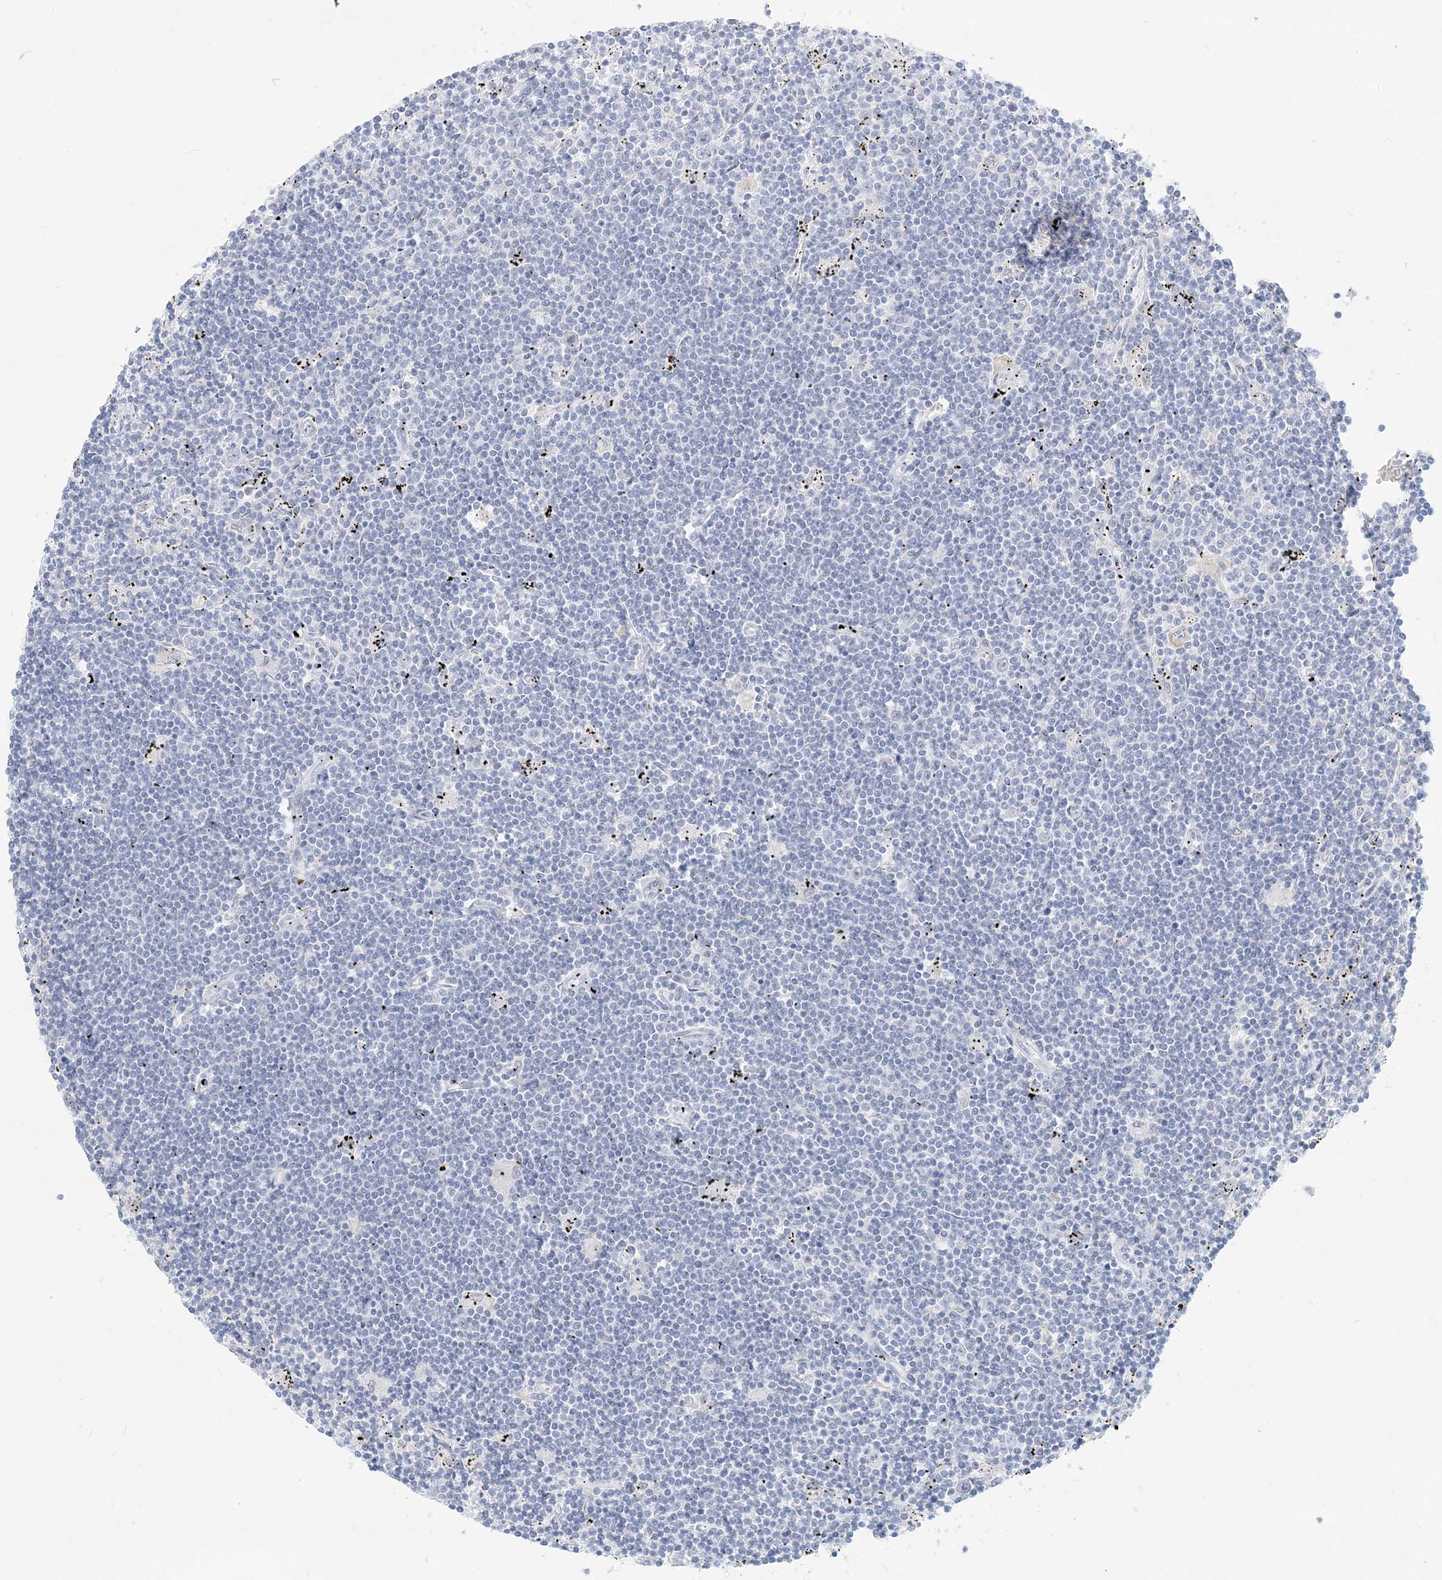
{"staining": {"intensity": "negative", "quantity": "none", "location": "none"}, "tissue": "lymphoma", "cell_type": "Tumor cells", "image_type": "cancer", "snomed": [{"axis": "morphology", "description": "Malignant lymphoma, non-Hodgkin's type, Low grade"}, {"axis": "topography", "description": "Spleen"}], "caption": "An immunohistochemistry (IHC) image of low-grade malignant lymphoma, non-Hodgkin's type is shown. There is no staining in tumor cells of low-grade malignant lymphoma, non-Hodgkin's type.", "gene": "CSN1S1", "patient": {"sex": "male", "age": 76}}